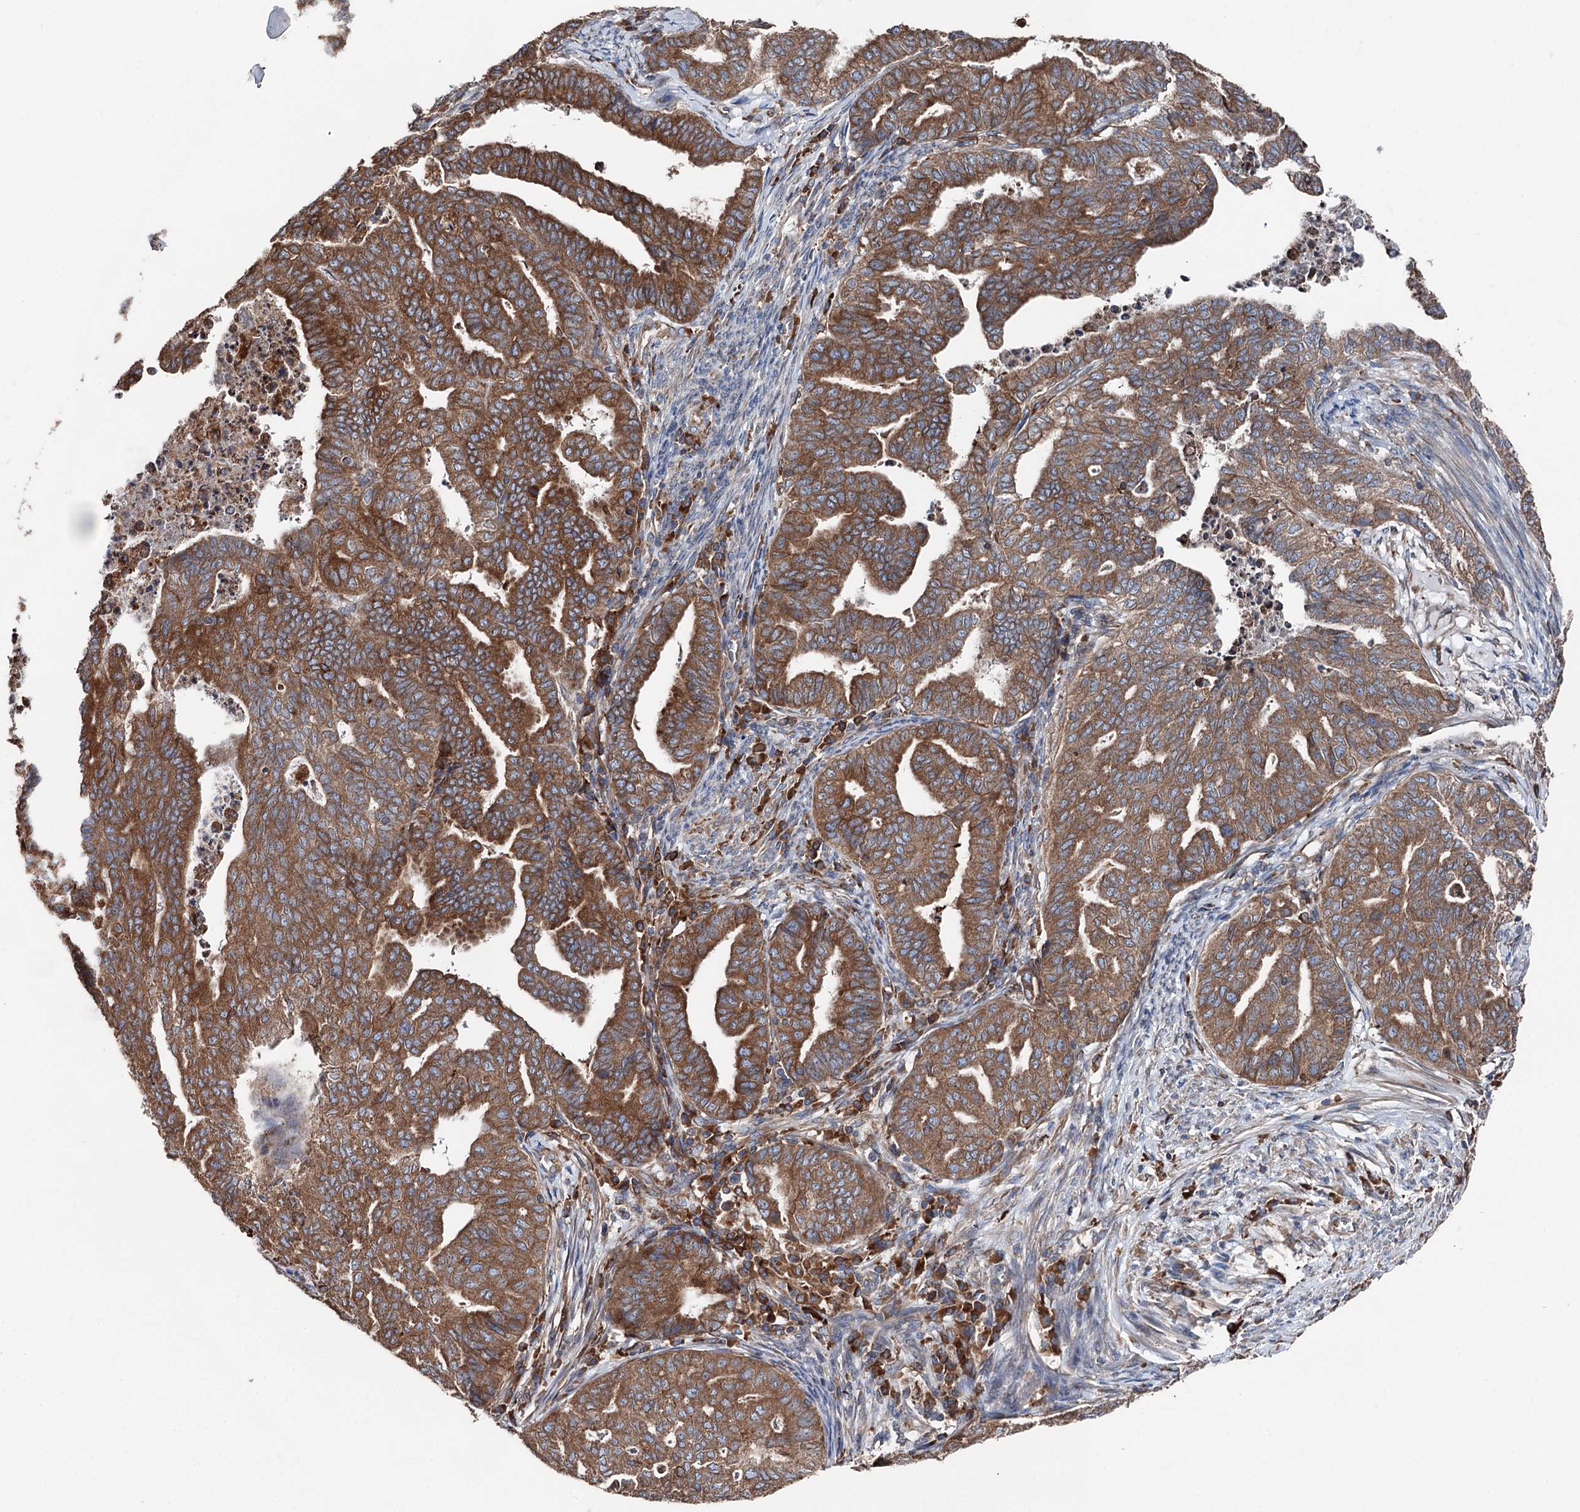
{"staining": {"intensity": "moderate", "quantity": ">75%", "location": "cytoplasmic/membranous"}, "tissue": "endometrial cancer", "cell_type": "Tumor cells", "image_type": "cancer", "snomed": [{"axis": "morphology", "description": "Adenocarcinoma, NOS"}, {"axis": "topography", "description": "Endometrium"}], "caption": "Approximately >75% of tumor cells in human endometrial adenocarcinoma display moderate cytoplasmic/membranous protein positivity as visualized by brown immunohistochemical staining.", "gene": "ERP29", "patient": {"sex": "female", "age": 79}}